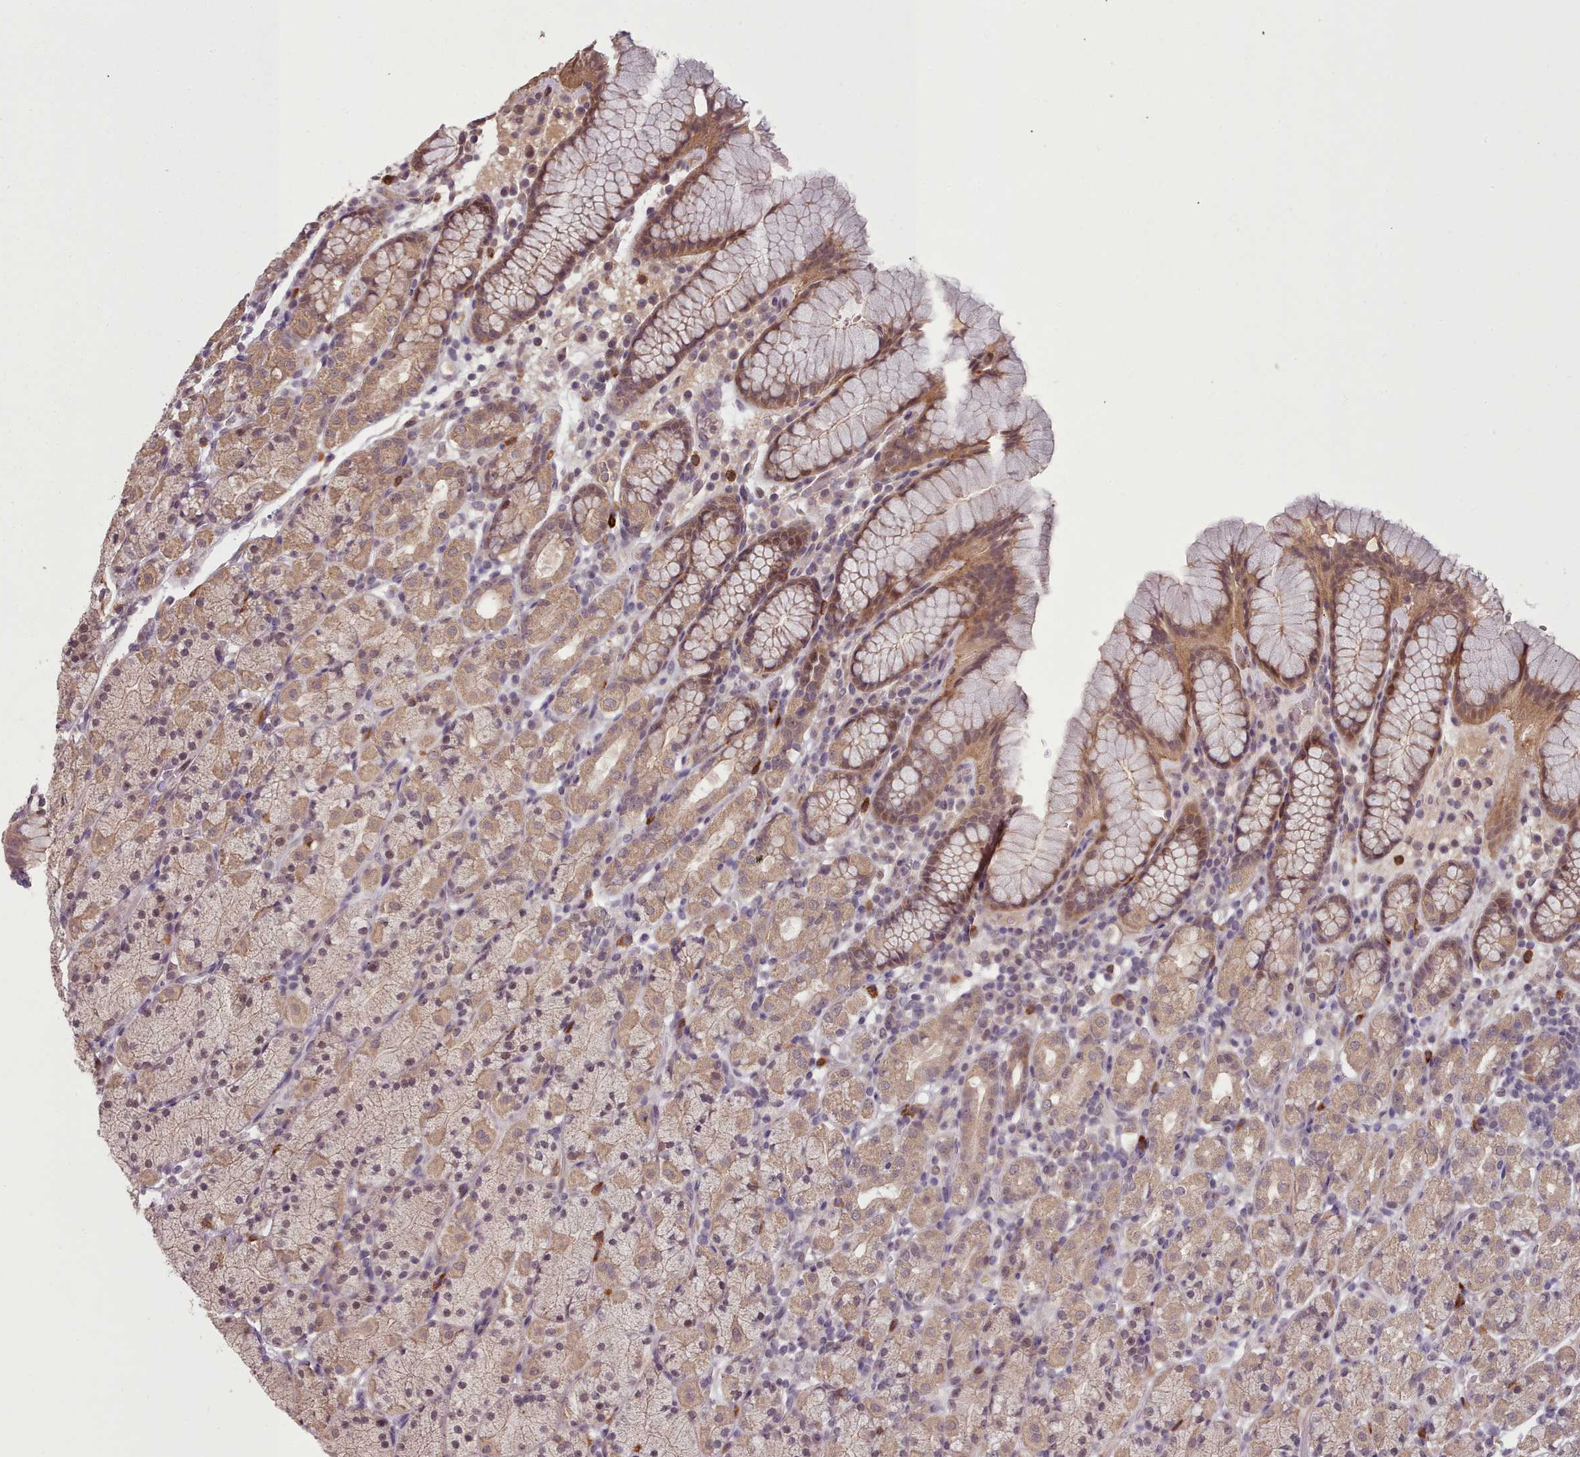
{"staining": {"intensity": "moderate", "quantity": ">75%", "location": "cytoplasmic/membranous,nuclear"}, "tissue": "stomach", "cell_type": "Glandular cells", "image_type": "normal", "snomed": [{"axis": "morphology", "description": "Normal tissue, NOS"}, {"axis": "topography", "description": "Stomach, upper"}, {"axis": "topography", "description": "Stomach"}], "caption": "IHC (DAB) staining of benign human stomach displays moderate cytoplasmic/membranous,nuclear protein expression in approximately >75% of glandular cells.", "gene": "CDC6", "patient": {"sex": "male", "age": 62}}